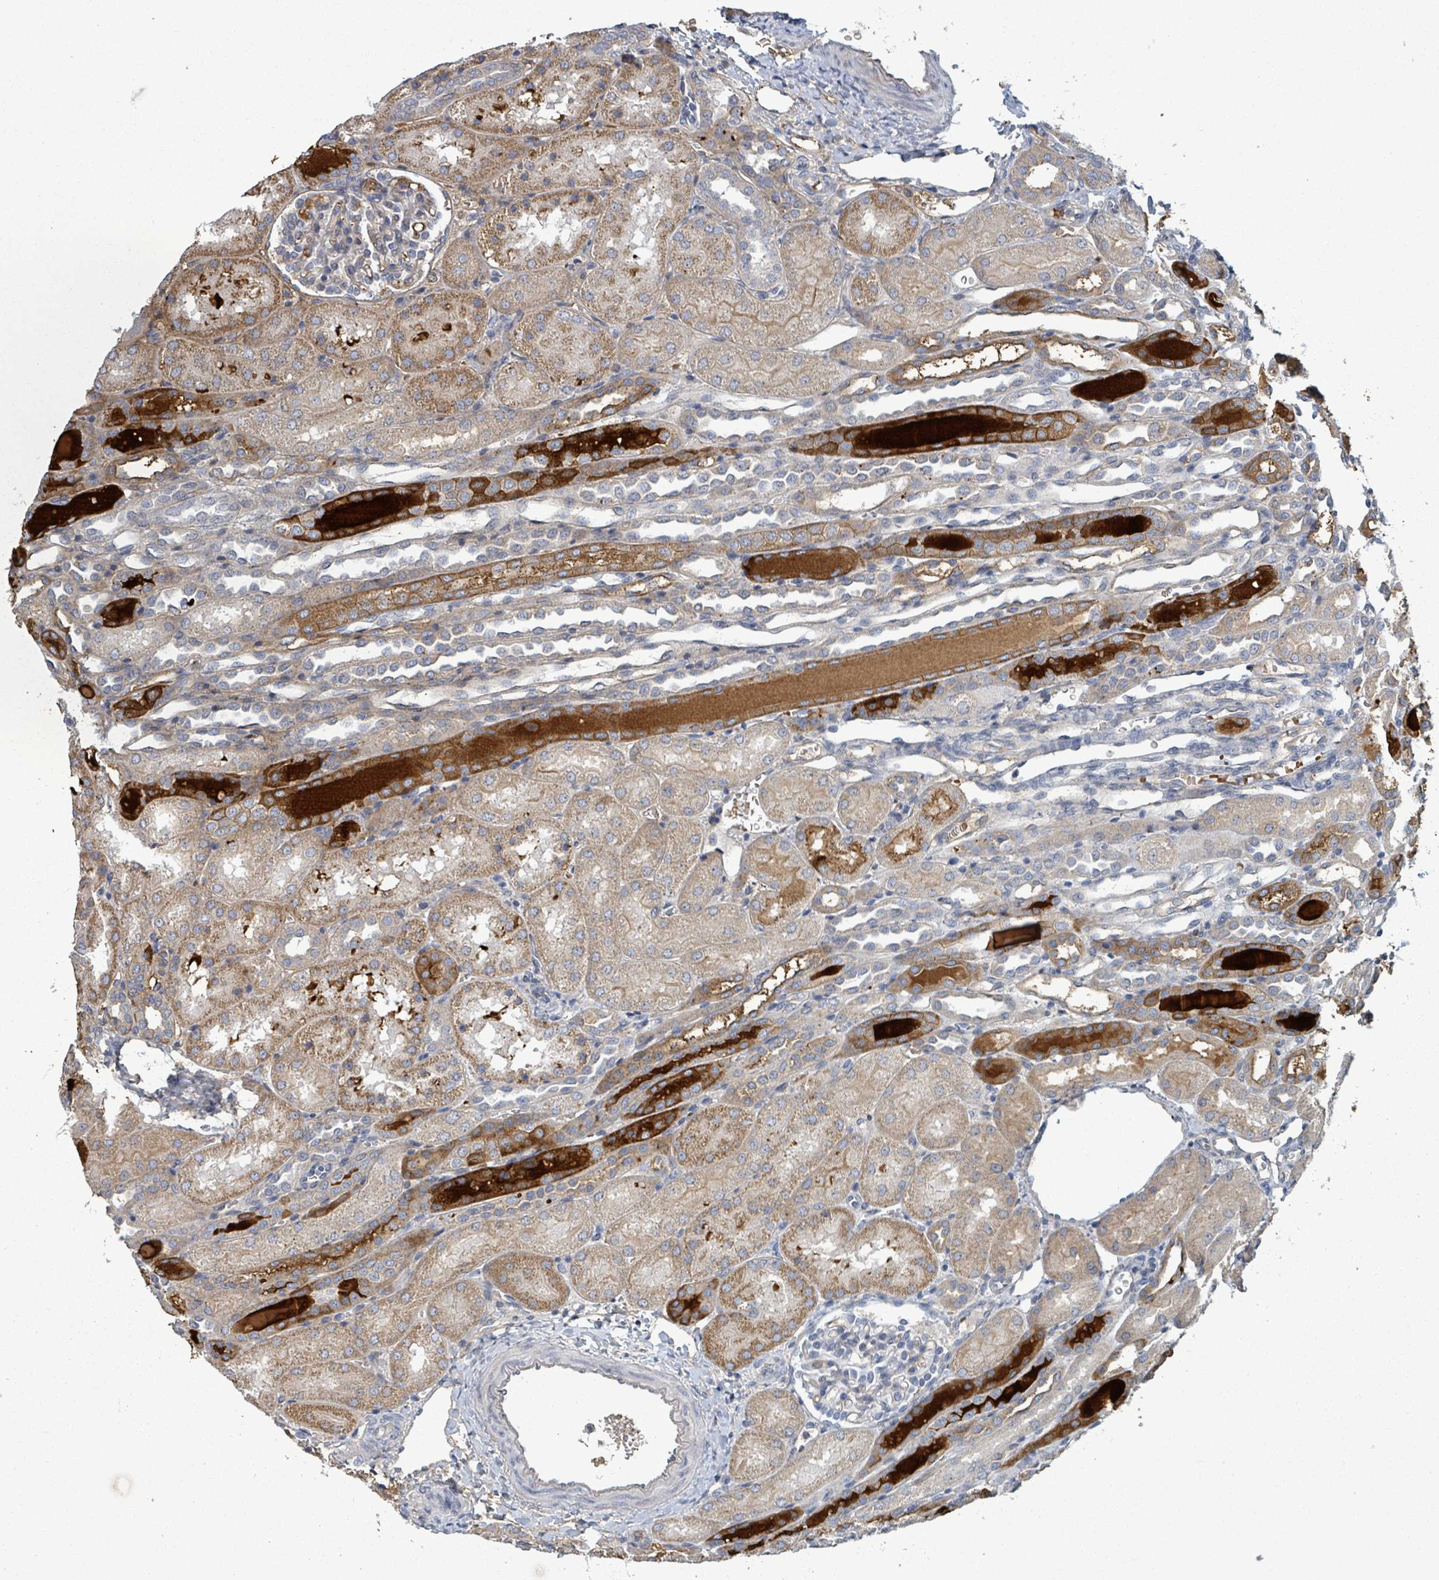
{"staining": {"intensity": "negative", "quantity": "none", "location": "none"}, "tissue": "kidney", "cell_type": "Cells in glomeruli", "image_type": "normal", "snomed": [{"axis": "morphology", "description": "Normal tissue, NOS"}, {"axis": "topography", "description": "Kidney"}], "caption": "Photomicrograph shows no protein expression in cells in glomeruli of normal kidney.", "gene": "GRM8", "patient": {"sex": "male", "age": 1}}